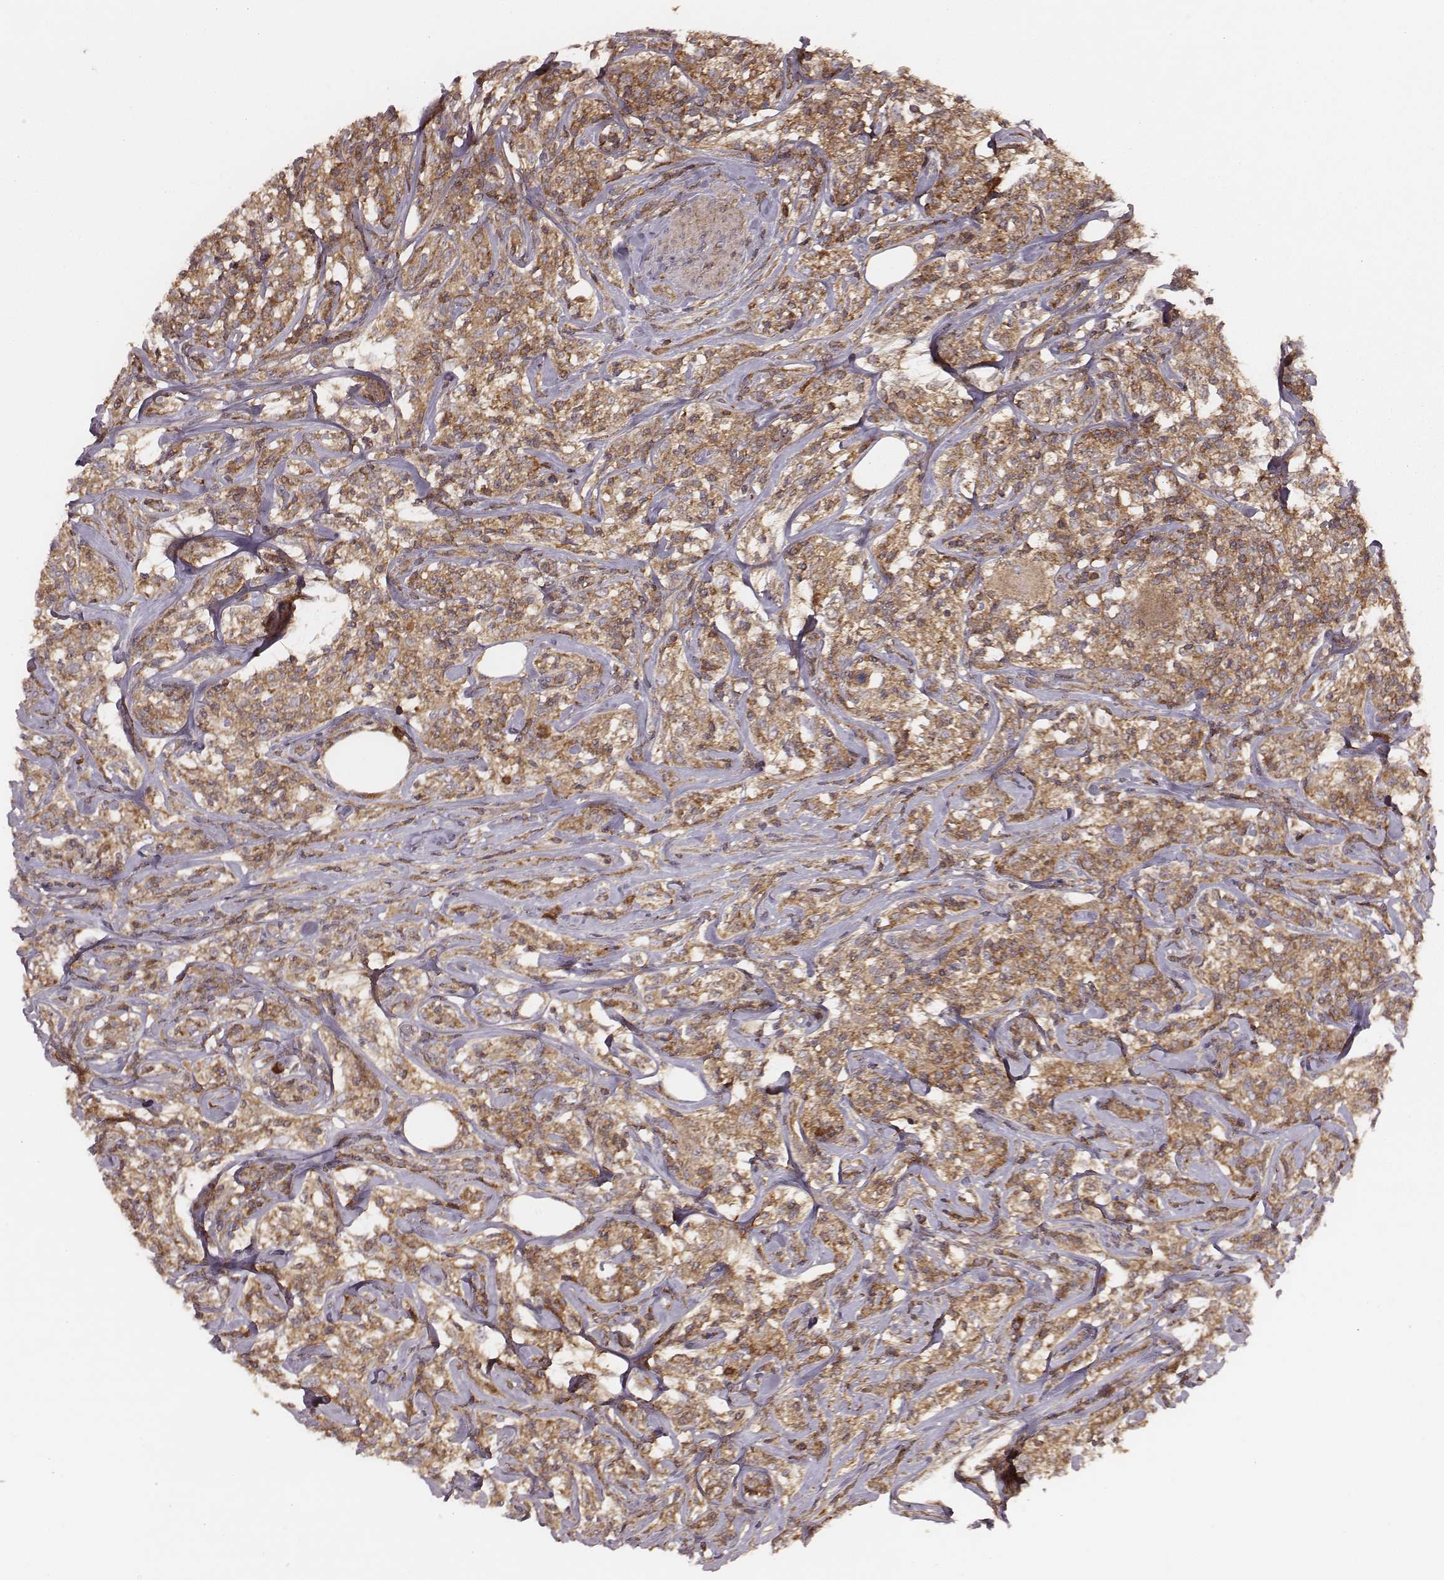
{"staining": {"intensity": "moderate", "quantity": ">75%", "location": "cytoplasmic/membranous"}, "tissue": "lymphoma", "cell_type": "Tumor cells", "image_type": "cancer", "snomed": [{"axis": "morphology", "description": "Malignant lymphoma, non-Hodgkin's type, High grade"}, {"axis": "topography", "description": "Lymph node"}], "caption": "The immunohistochemical stain shows moderate cytoplasmic/membranous expression in tumor cells of high-grade malignant lymphoma, non-Hodgkin's type tissue. Ihc stains the protein of interest in brown and the nuclei are stained blue.", "gene": "CARS1", "patient": {"sex": "female", "age": 84}}